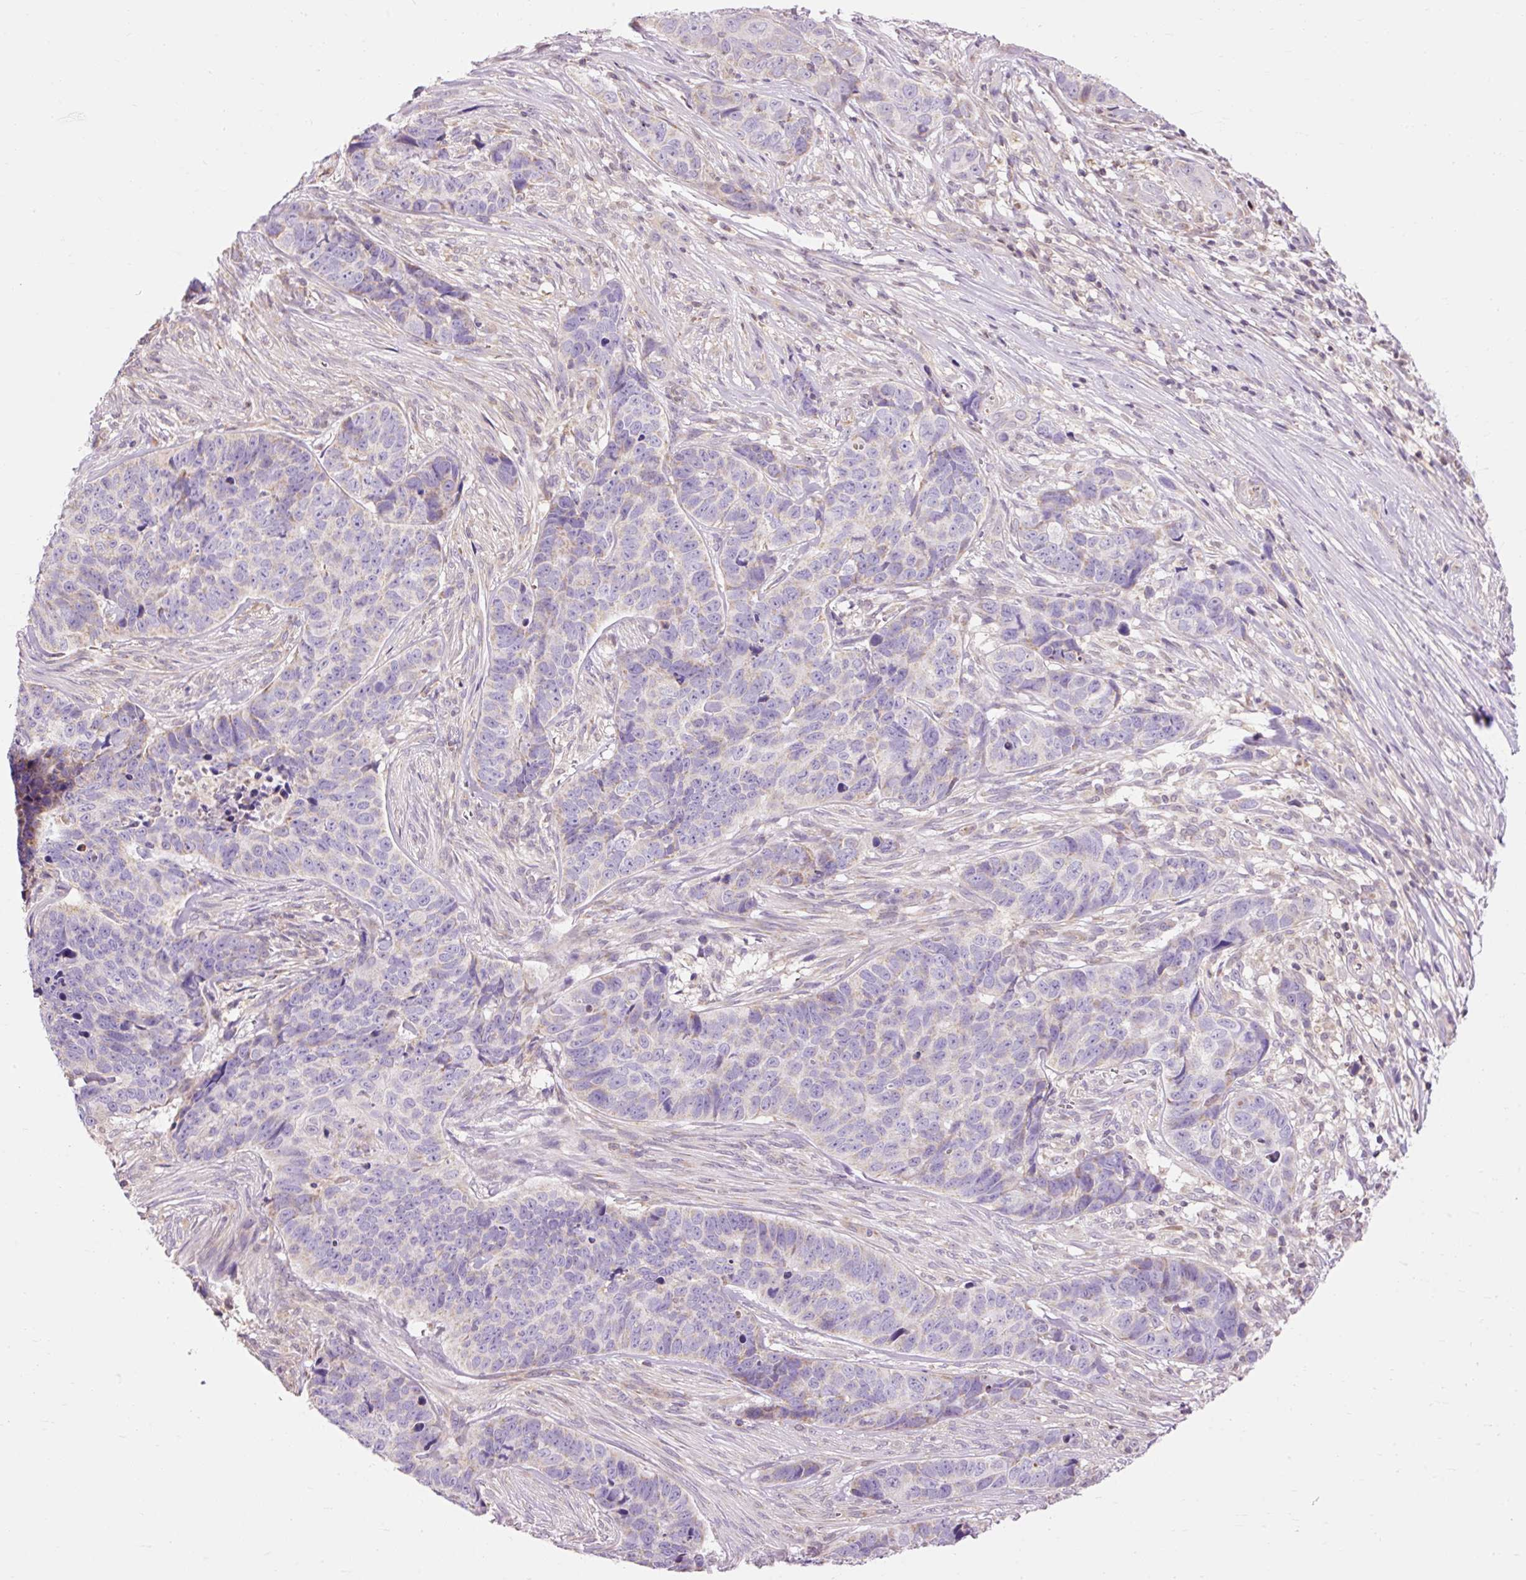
{"staining": {"intensity": "negative", "quantity": "none", "location": "none"}, "tissue": "skin cancer", "cell_type": "Tumor cells", "image_type": "cancer", "snomed": [{"axis": "morphology", "description": "Basal cell carcinoma"}, {"axis": "topography", "description": "Skin"}], "caption": "This photomicrograph is of skin basal cell carcinoma stained with immunohistochemistry to label a protein in brown with the nuclei are counter-stained blue. There is no positivity in tumor cells.", "gene": "IMMT", "patient": {"sex": "female", "age": 82}}